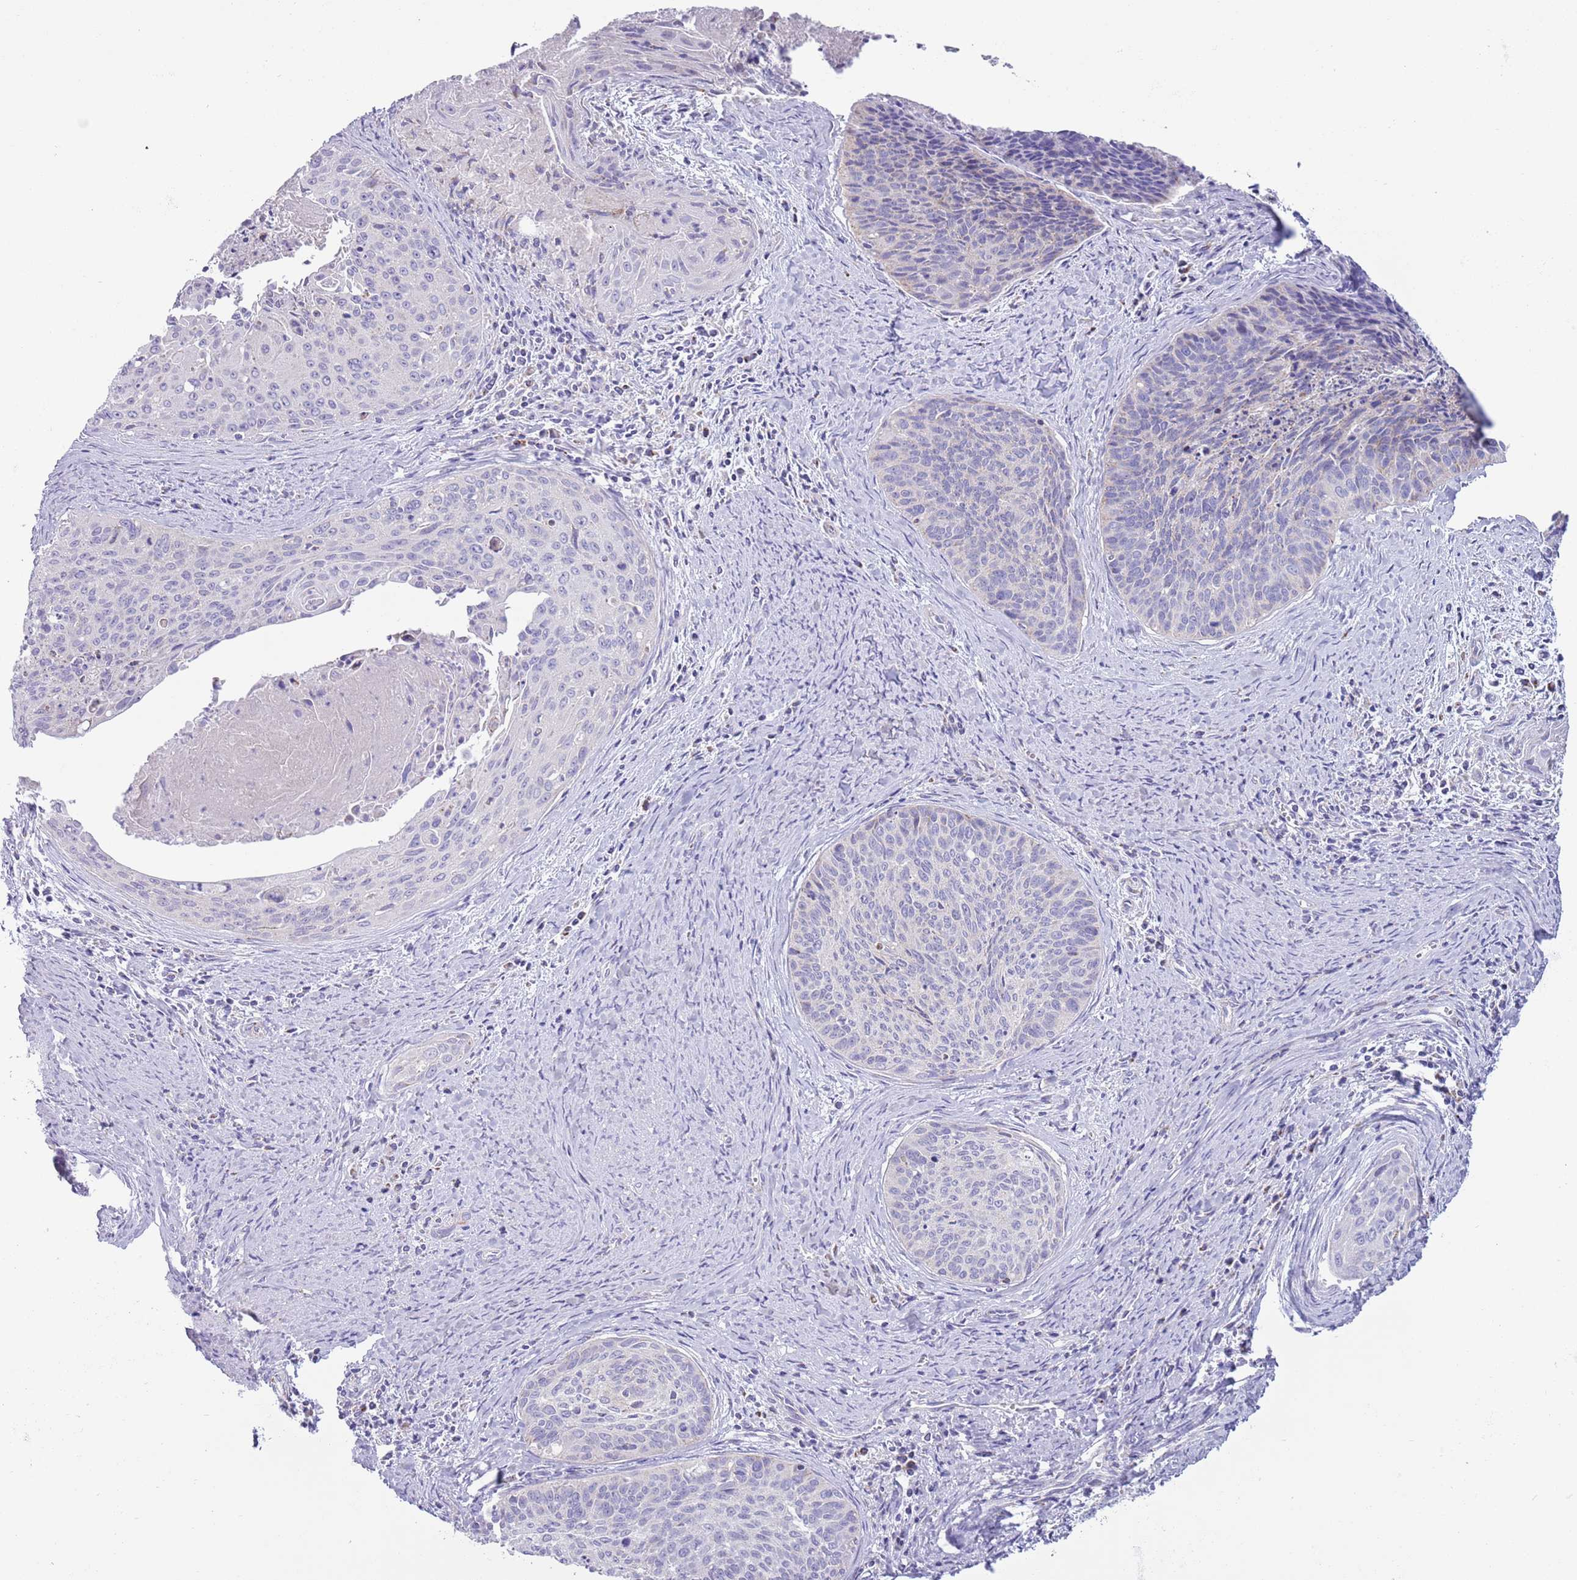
{"staining": {"intensity": "negative", "quantity": "none", "location": "none"}, "tissue": "cervical cancer", "cell_type": "Tumor cells", "image_type": "cancer", "snomed": [{"axis": "morphology", "description": "Squamous cell carcinoma, NOS"}, {"axis": "topography", "description": "Cervix"}], "caption": "An IHC histopathology image of cervical squamous cell carcinoma is shown. There is no staining in tumor cells of cervical squamous cell carcinoma.", "gene": "ATP6V1B1", "patient": {"sex": "female", "age": 55}}